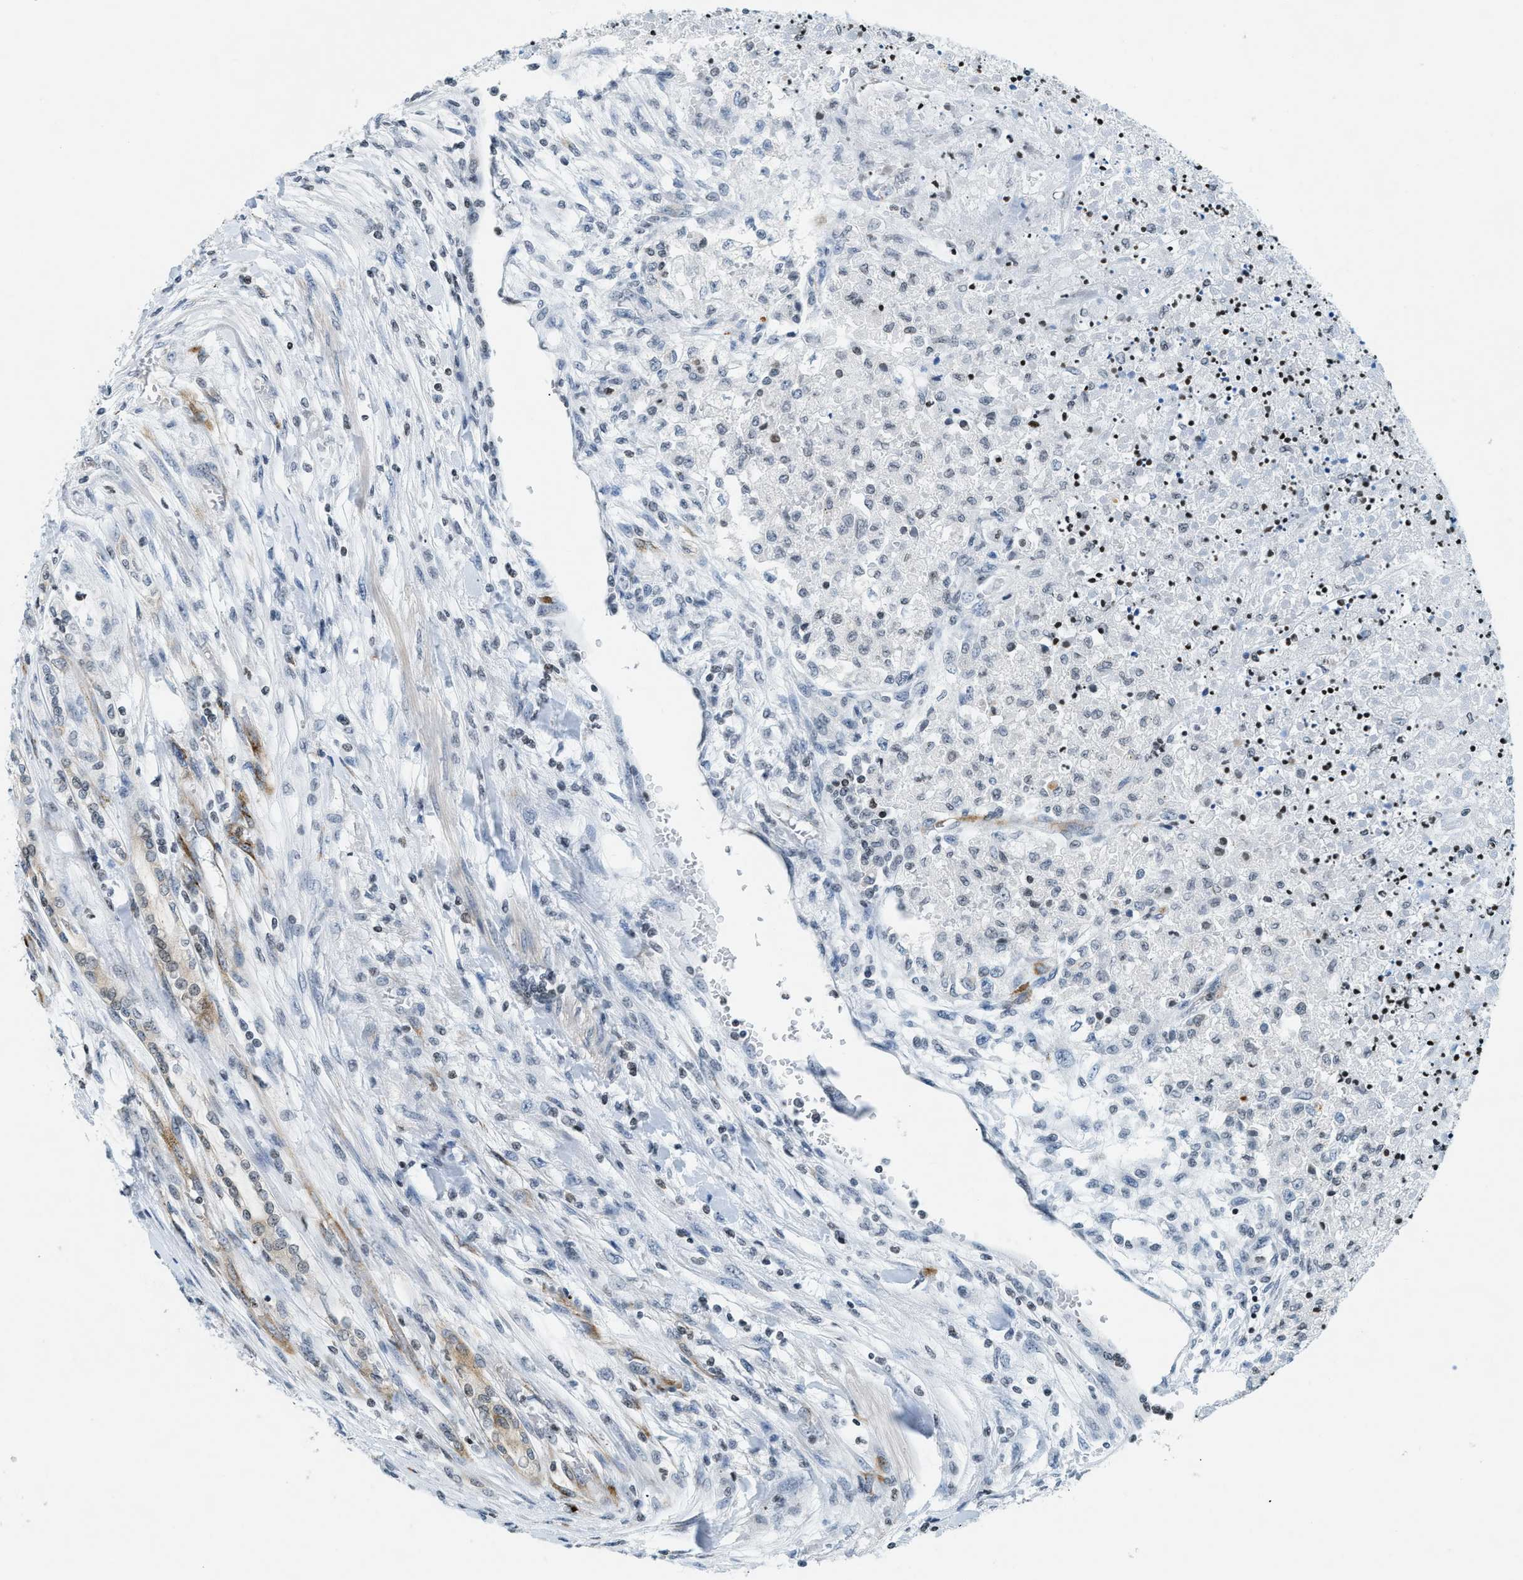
{"staining": {"intensity": "negative", "quantity": "none", "location": "none"}, "tissue": "renal cancer", "cell_type": "Tumor cells", "image_type": "cancer", "snomed": [{"axis": "morphology", "description": "Adenocarcinoma, NOS"}, {"axis": "topography", "description": "Kidney"}], "caption": "Renal cancer was stained to show a protein in brown. There is no significant expression in tumor cells.", "gene": "UVRAG", "patient": {"sex": "female", "age": 54}}